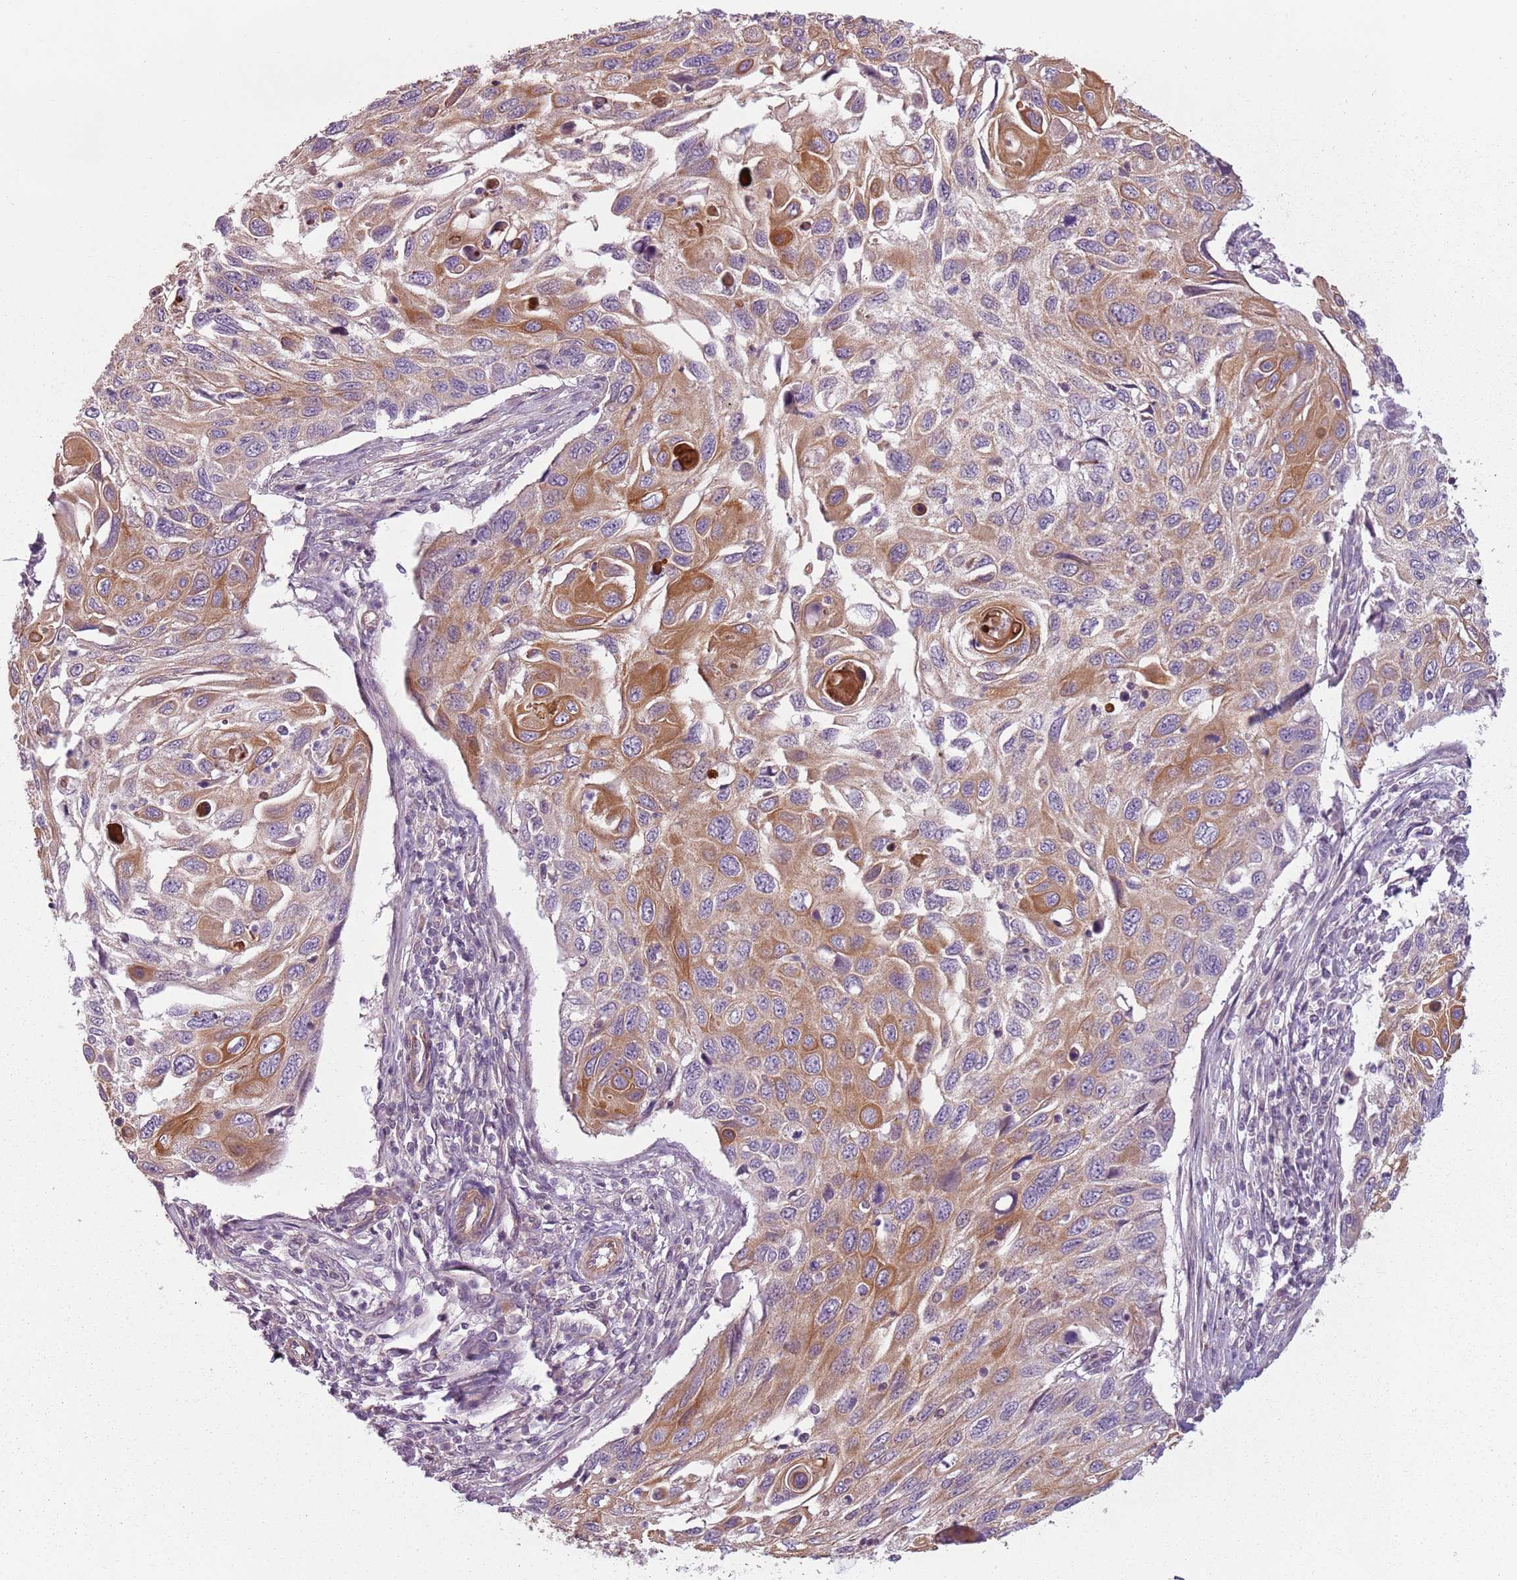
{"staining": {"intensity": "moderate", "quantity": ">75%", "location": "cytoplasmic/membranous"}, "tissue": "cervical cancer", "cell_type": "Tumor cells", "image_type": "cancer", "snomed": [{"axis": "morphology", "description": "Squamous cell carcinoma, NOS"}, {"axis": "topography", "description": "Cervix"}], "caption": "Tumor cells exhibit medium levels of moderate cytoplasmic/membranous positivity in about >75% of cells in cervical cancer (squamous cell carcinoma).", "gene": "TLCD2", "patient": {"sex": "female", "age": 70}}